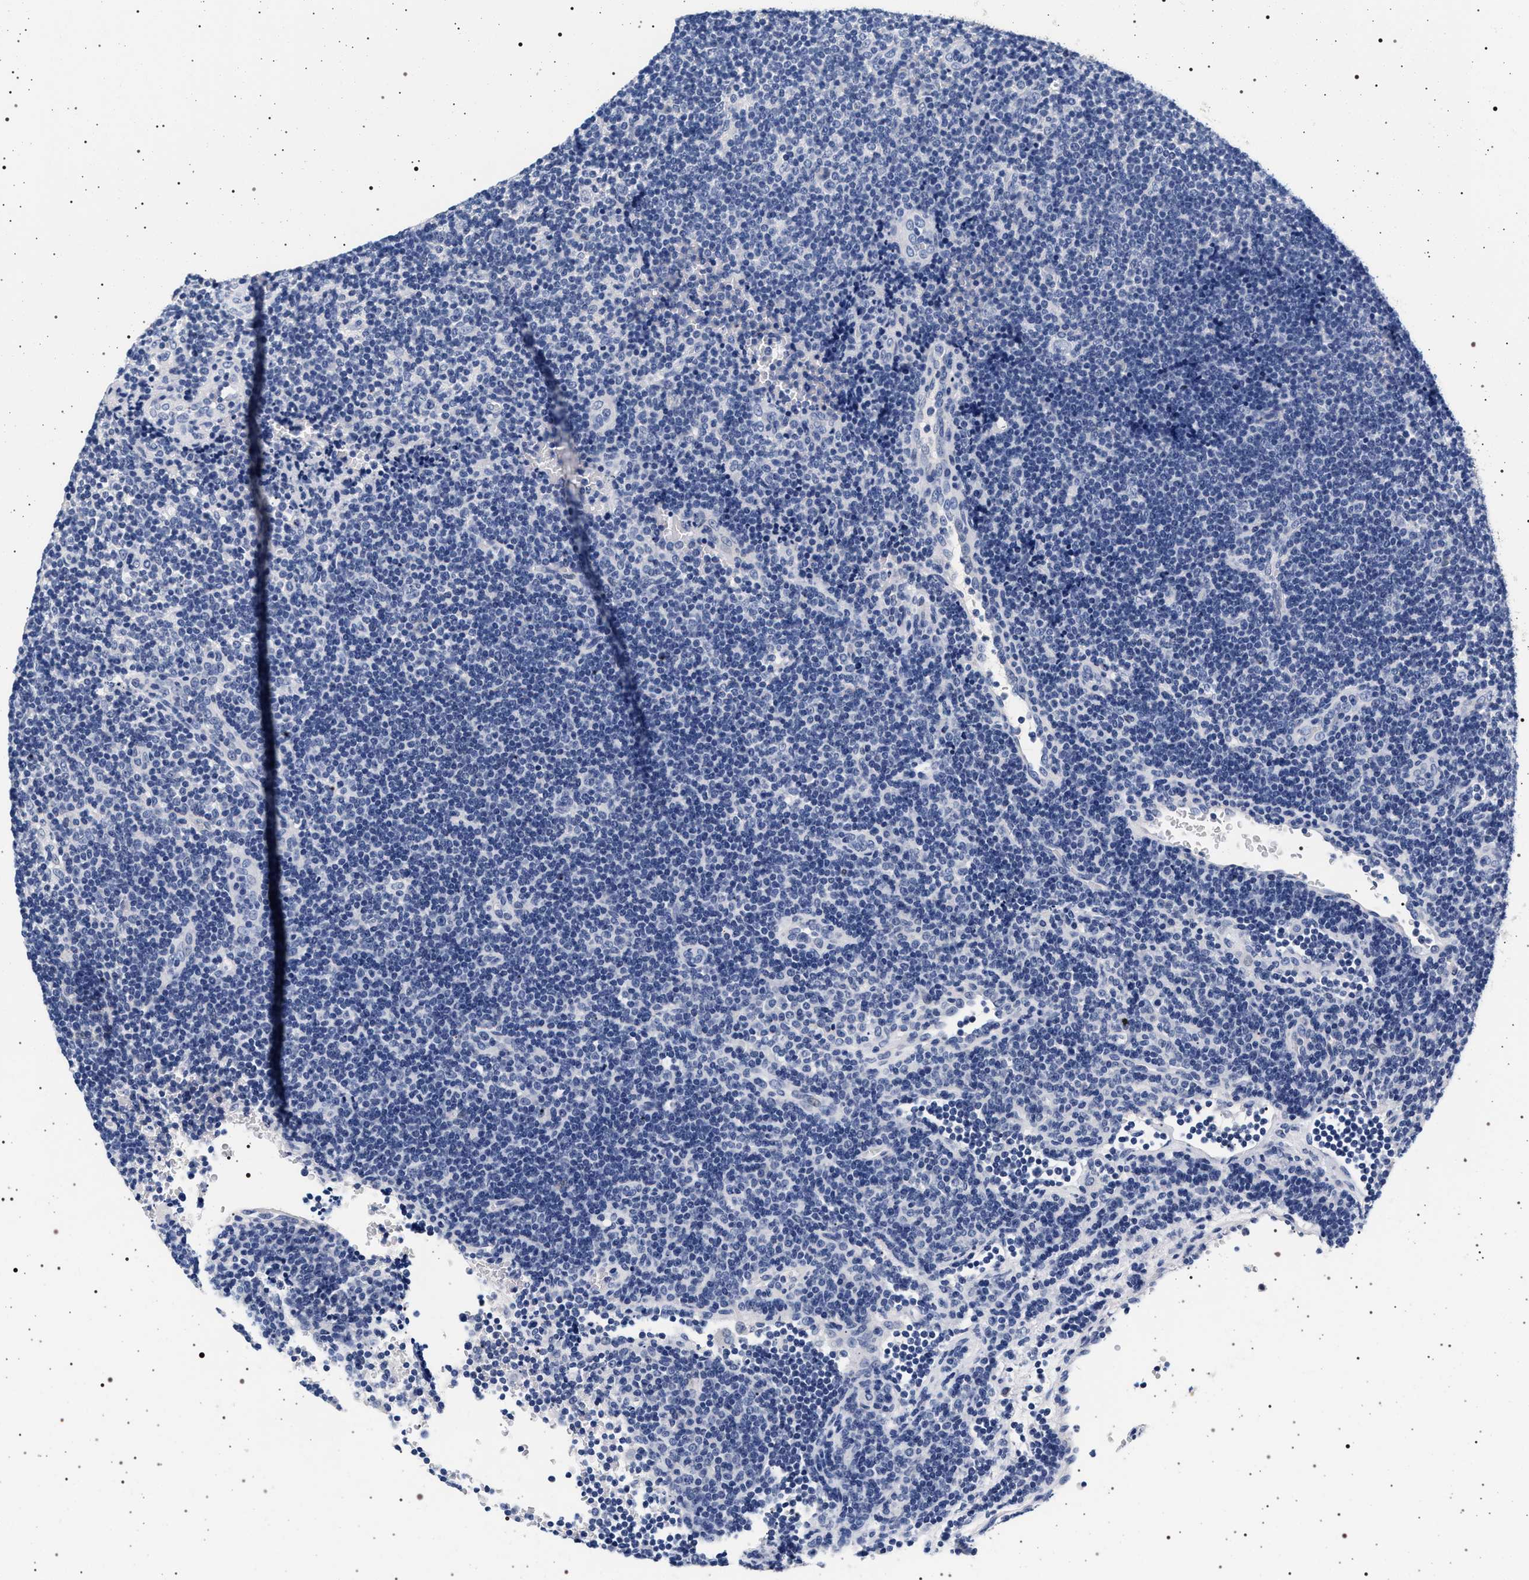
{"staining": {"intensity": "negative", "quantity": "none", "location": "none"}, "tissue": "lymphoma", "cell_type": "Tumor cells", "image_type": "cancer", "snomed": [{"axis": "morphology", "description": "Hodgkin's disease, NOS"}, {"axis": "topography", "description": "Lymph node"}], "caption": "Tumor cells show no significant positivity in lymphoma. The staining is performed using DAB (3,3'-diaminobenzidine) brown chromogen with nuclei counter-stained in using hematoxylin.", "gene": "MAPK10", "patient": {"sex": "female", "age": 57}}